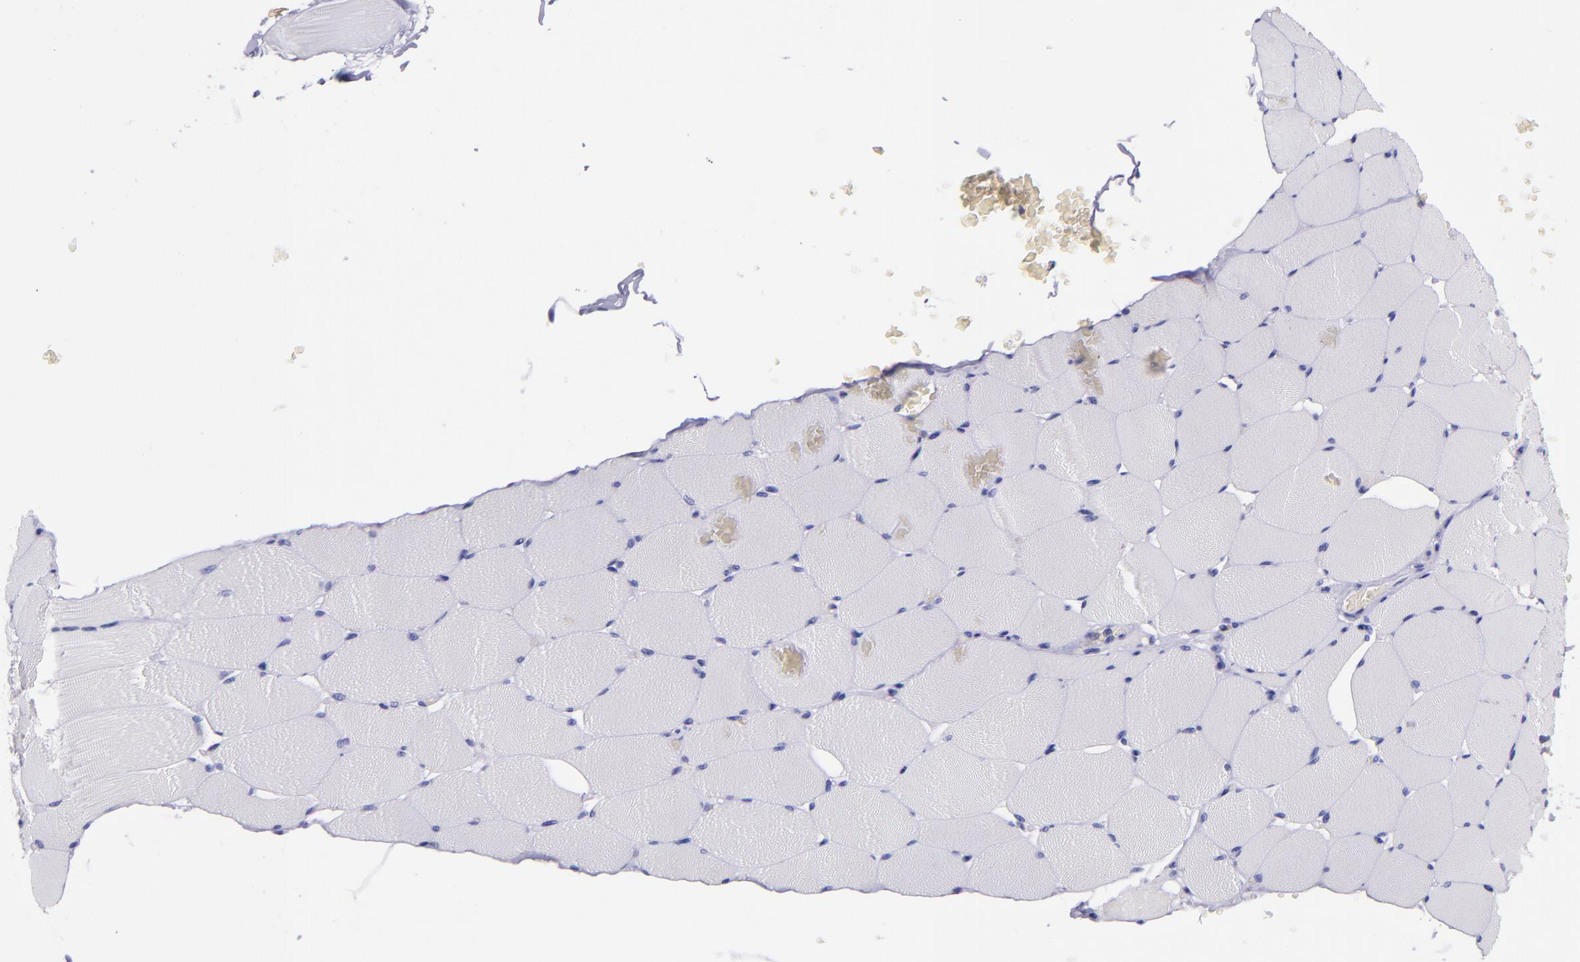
{"staining": {"intensity": "negative", "quantity": "none", "location": "none"}, "tissue": "skeletal muscle", "cell_type": "Myocytes", "image_type": "normal", "snomed": [{"axis": "morphology", "description": "Normal tissue, NOS"}, {"axis": "topography", "description": "Skeletal muscle"}], "caption": "Human skeletal muscle stained for a protein using IHC reveals no expression in myocytes.", "gene": "KRT4", "patient": {"sex": "male", "age": 62}}